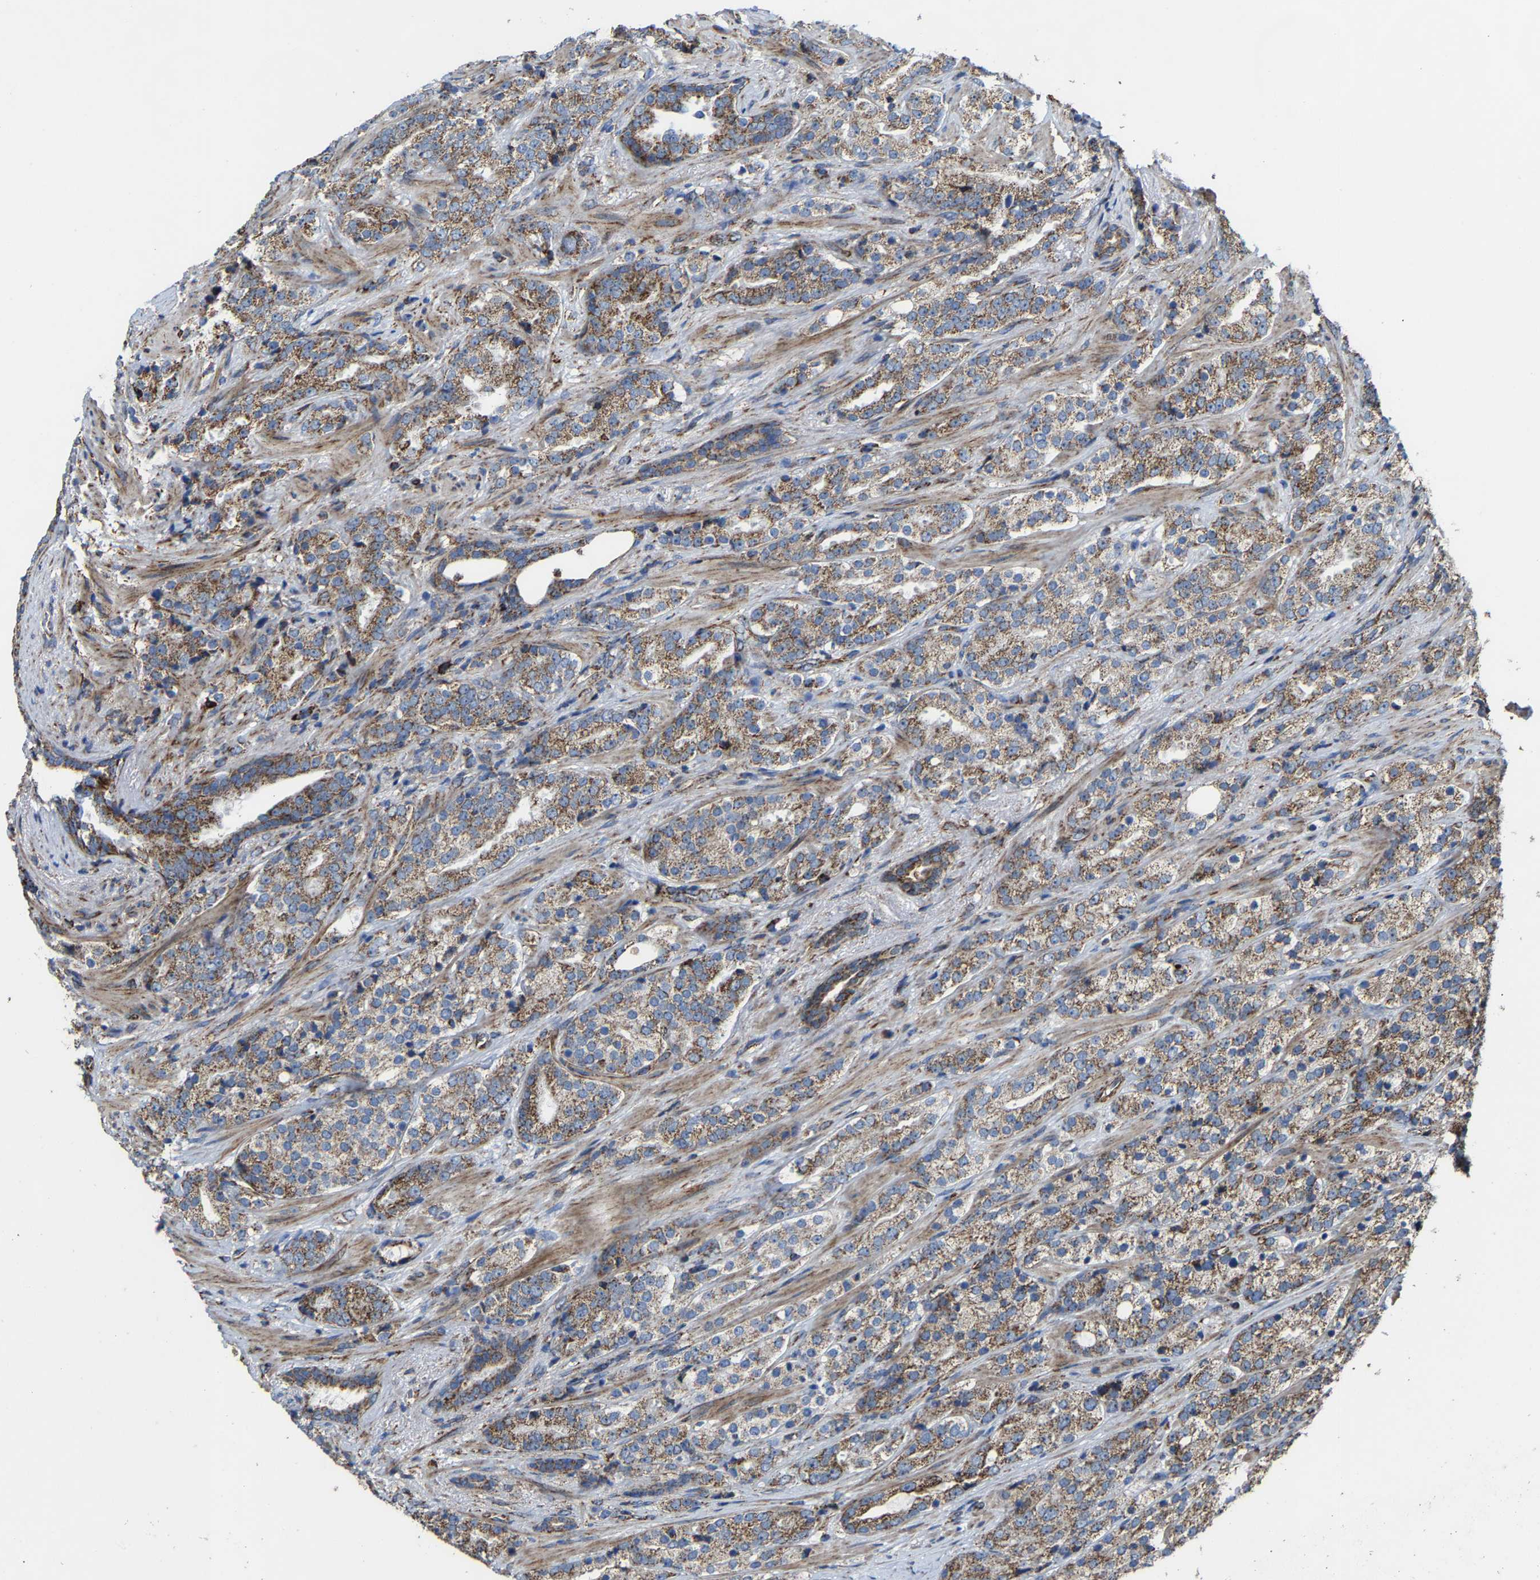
{"staining": {"intensity": "moderate", "quantity": ">75%", "location": "cytoplasmic/membranous"}, "tissue": "prostate cancer", "cell_type": "Tumor cells", "image_type": "cancer", "snomed": [{"axis": "morphology", "description": "Adenocarcinoma, High grade"}, {"axis": "topography", "description": "Prostate"}], "caption": "Protein expression analysis of human adenocarcinoma (high-grade) (prostate) reveals moderate cytoplasmic/membranous expression in approximately >75% of tumor cells.", "gene": "NDUFV3", "patient": {"sex": "male", "age": 71}}